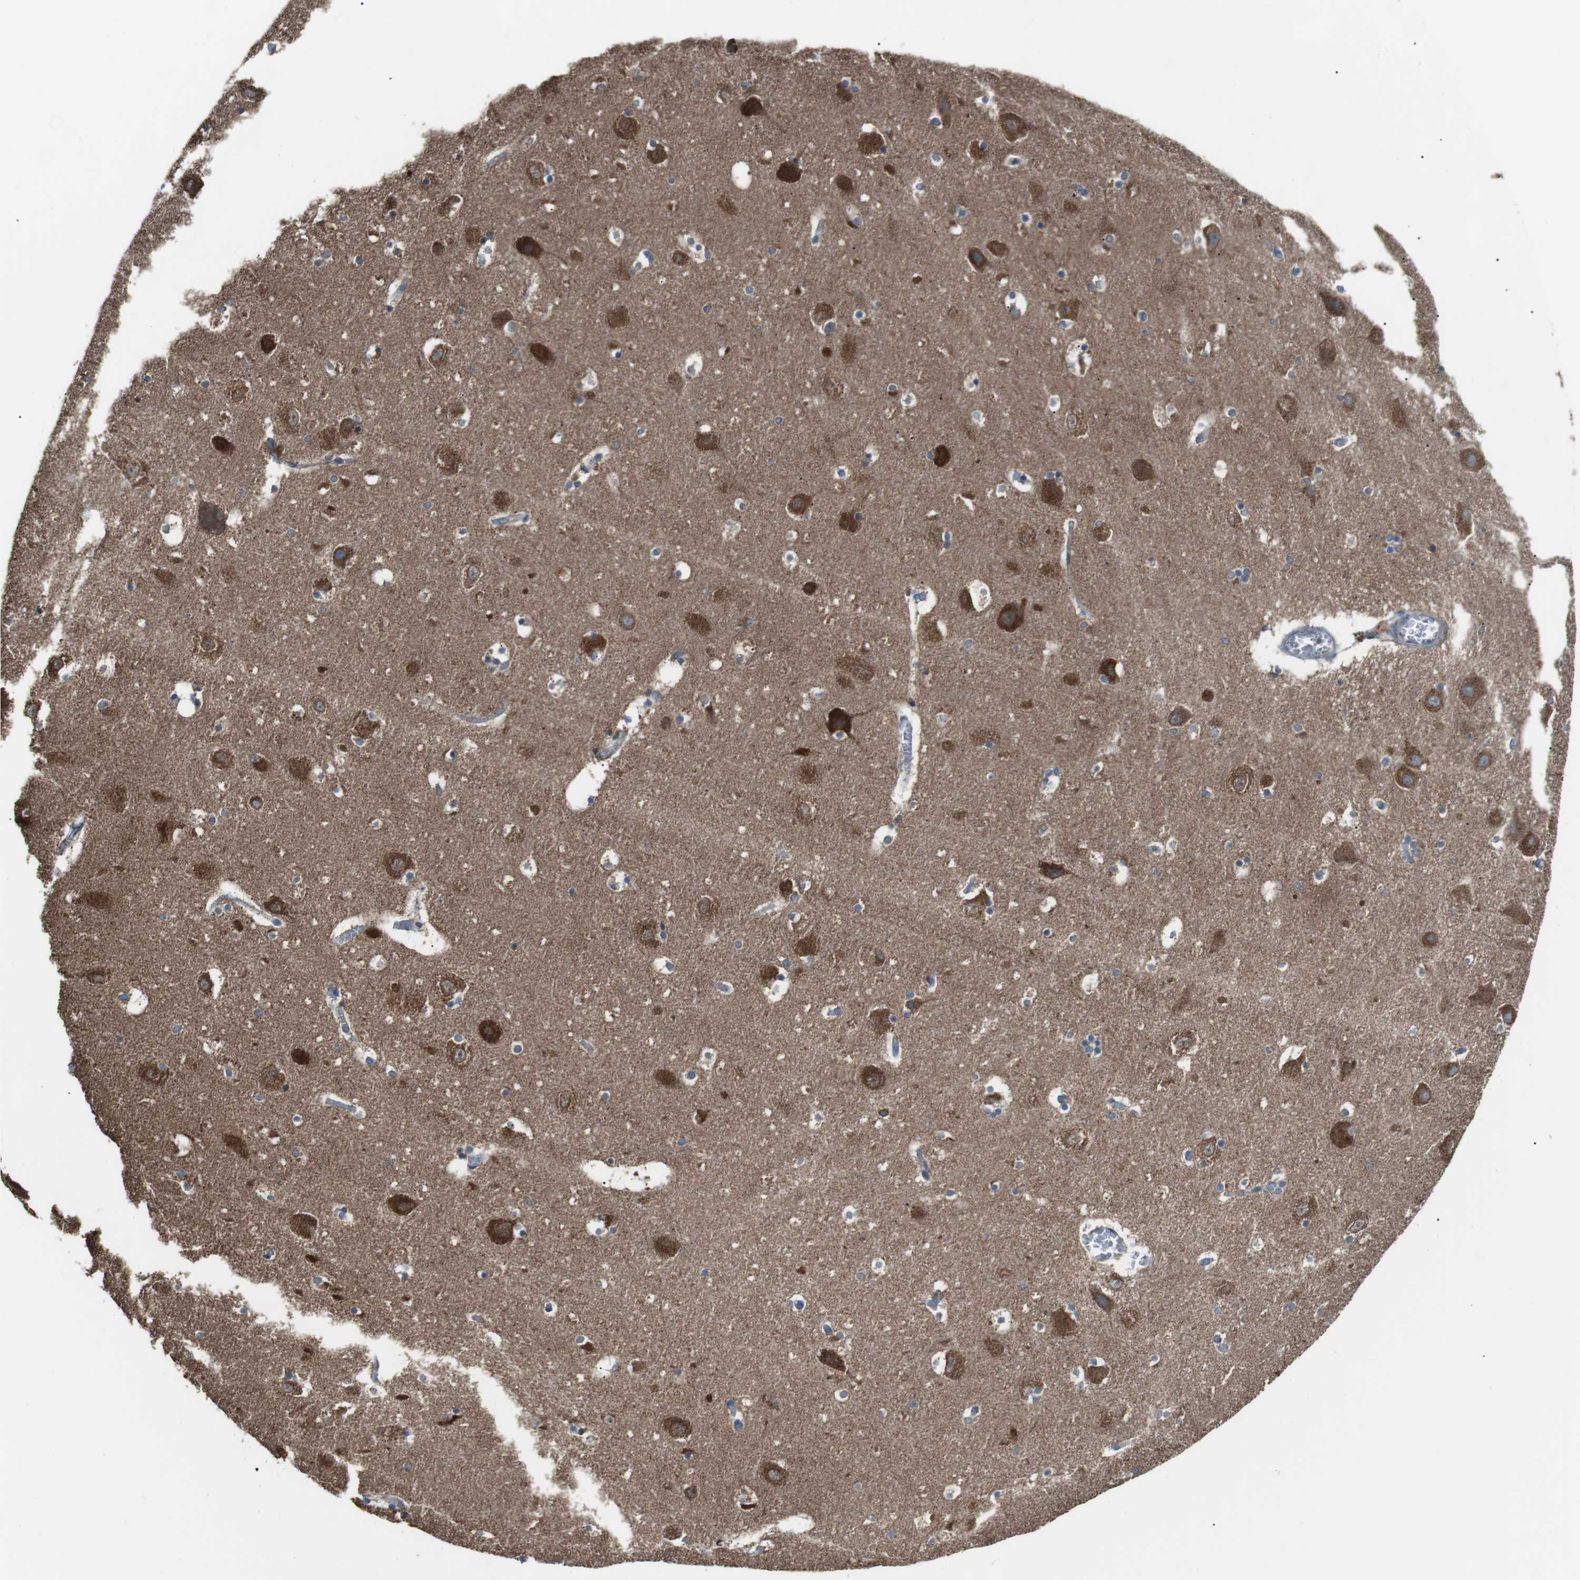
{"staining": {"intensity": "moderate", "quantity": "25%-75%", "location": "cytoplasmic/membranous"}, "tissue": "hippocampus", "cell_type": "Glial cells", "image_type": "normal", "snomed": [{"axis": "morphology", "description": "Normal tissue, NOS"}, {"axis": "topography", "description": "Hippocampus"}], "caption": "About 25%-75% of glial cells in unremarkable hippocampus display moderate cytoplasmic/membranous protein staining as visualized by brown immunohistochemical staining.", "gene": "CISD2", "patient": {"sex": "male", "age": 45}}